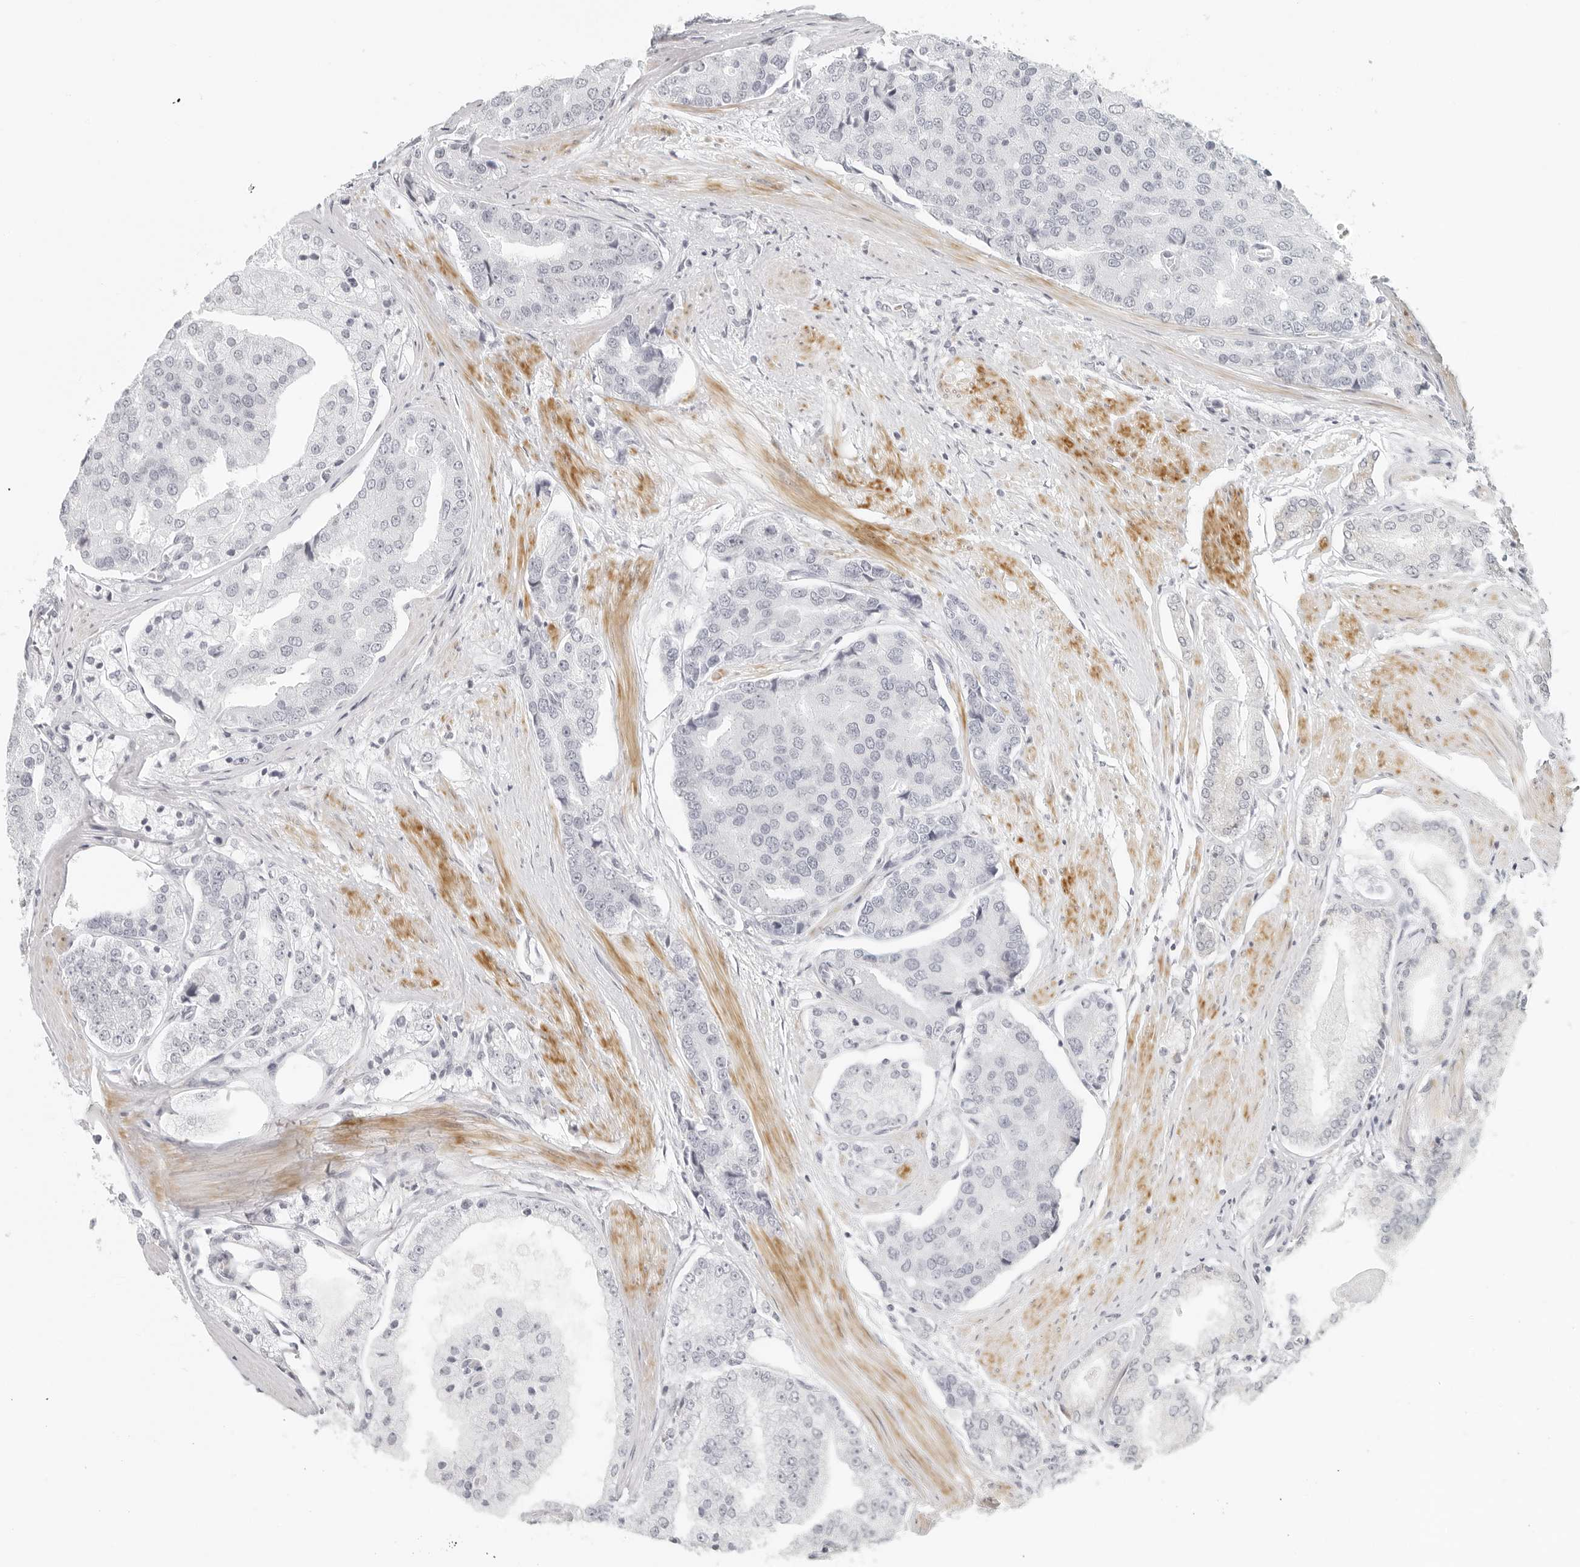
{"staining": {"intensity": "negative", "quantity": "none", "location": "none"}, "tissue": "prostate cancer", "cell_type": "Tumor cells", "image_type": "cancer", "snomed": [{"axis": "morphology", "description": "Adenocarcinoma, High grade"}, {"axis": "topography", "description": "Prostate"}], "caption": "The immunohistochemistry histopathology image has no significant expression in tumor cells of prostate cancer tissue. (Immunohistochemistry, brightfield microscopy, high magnification).", "gene": "RPS6KC1", "patient": {"sex": "male", "age": 50}}